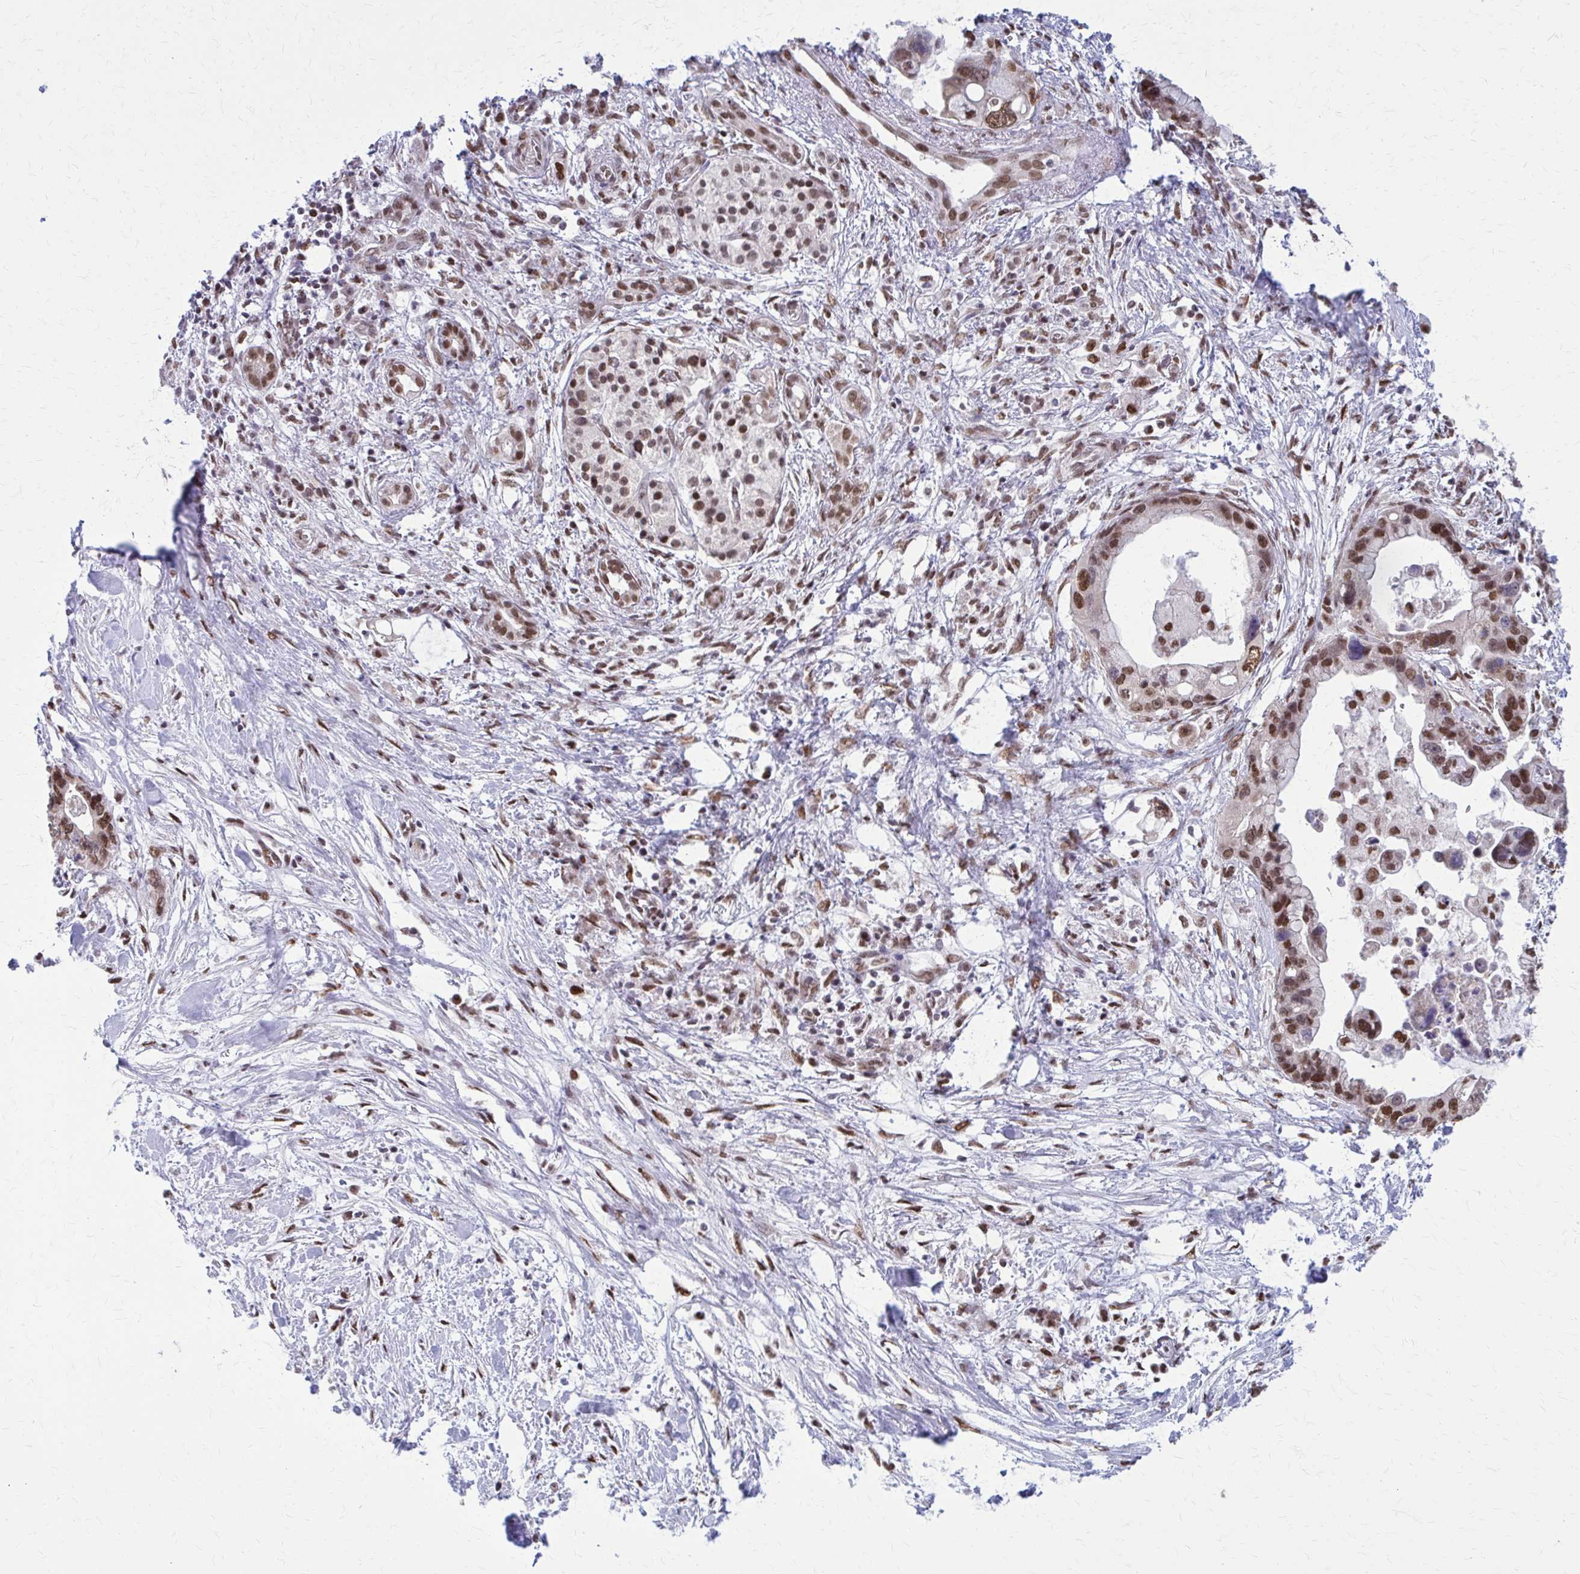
{"staining": {"intensity": "strong", "quantity": ">75%", "location": "nuclear"}, "tissue": "pancreatic cancer", "cell_type": "Tumor cells", "image_type": "cancer", "snomed": [{"axis": "morphology", "description": "Adenocarcinoma, NOS"}, {"axis": "topography", "description": "Pancreas"}], "caption": "Immunohistochemistry staining of adenocarcinoma (pancreatic), which displays high levels of strong nuclear expression in about >75% of tumor cells indicating strong nuclear protein positivity. The staining was performed using DAB (brown) for protein detection and nuclei were counterstained in hematoxylin (blue).", "gene": "TTF1", "patient": {"sex": "female", "age": 83}}